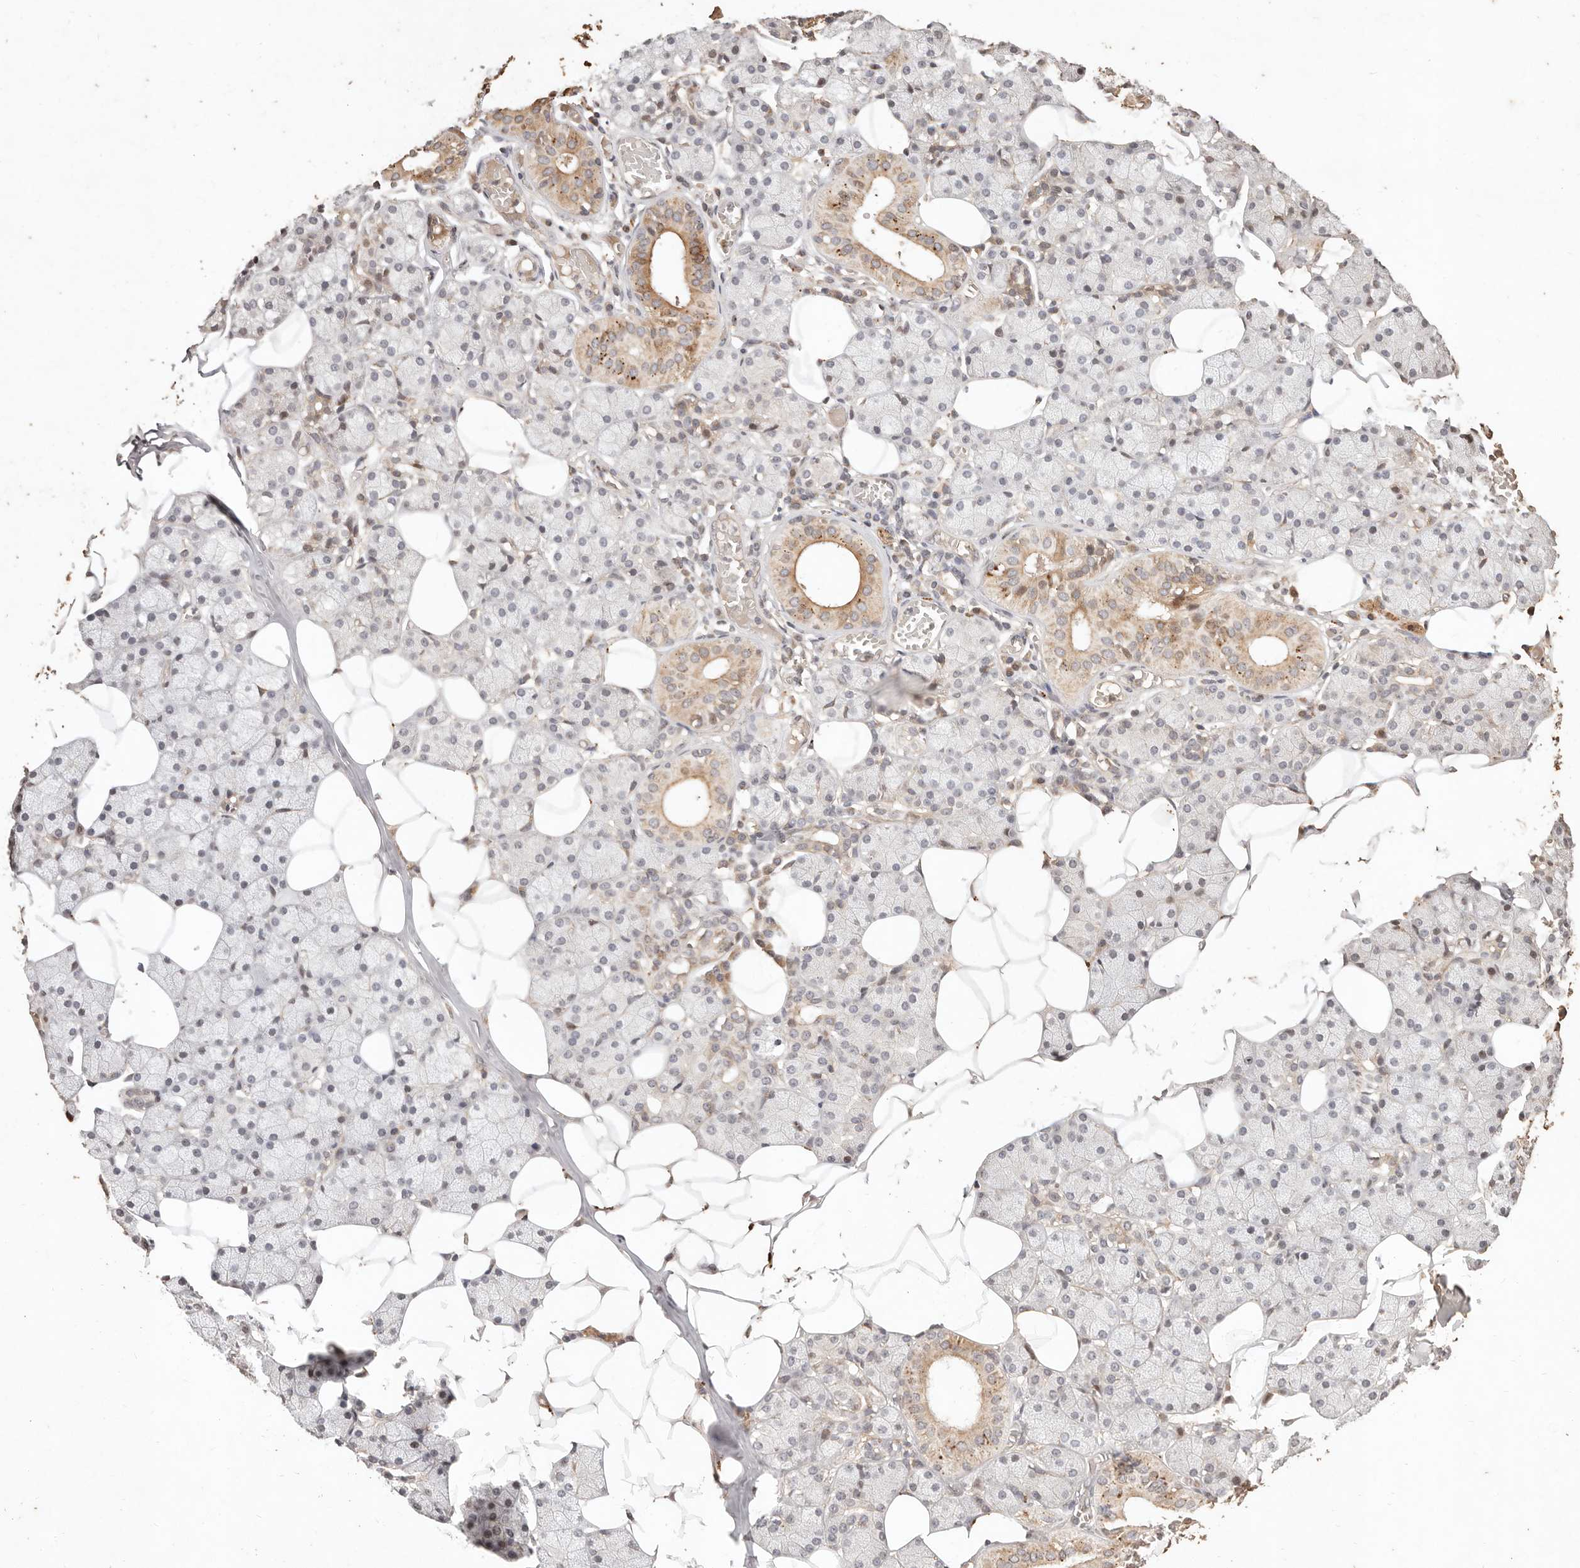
{"staining": {"intensity": "moderate", "quantity": "25%-75%", "location": "cytoplasmic/membranous"}, "tissue": "salivary gland", "cell_type": "Glandular cells", "image_type": "normal", "snomed": [{"axis": "morphology", "description": "Normal tissue, NOS"}, {"axis": "topography", "description": "Salivary gland"}], "caption": "Salivary gland stained with IHC displays moderate cytoplasmic/membranous expression in about 25%-75% of glandular cells. (Stains: DAB (3,3'-diaminobenzidine) in brown, nuclei in blue, Microscopy: brightfield microscopy at high magnification).", "gene": "KIF9", "patient": {"sex": "female", "age": 33}}